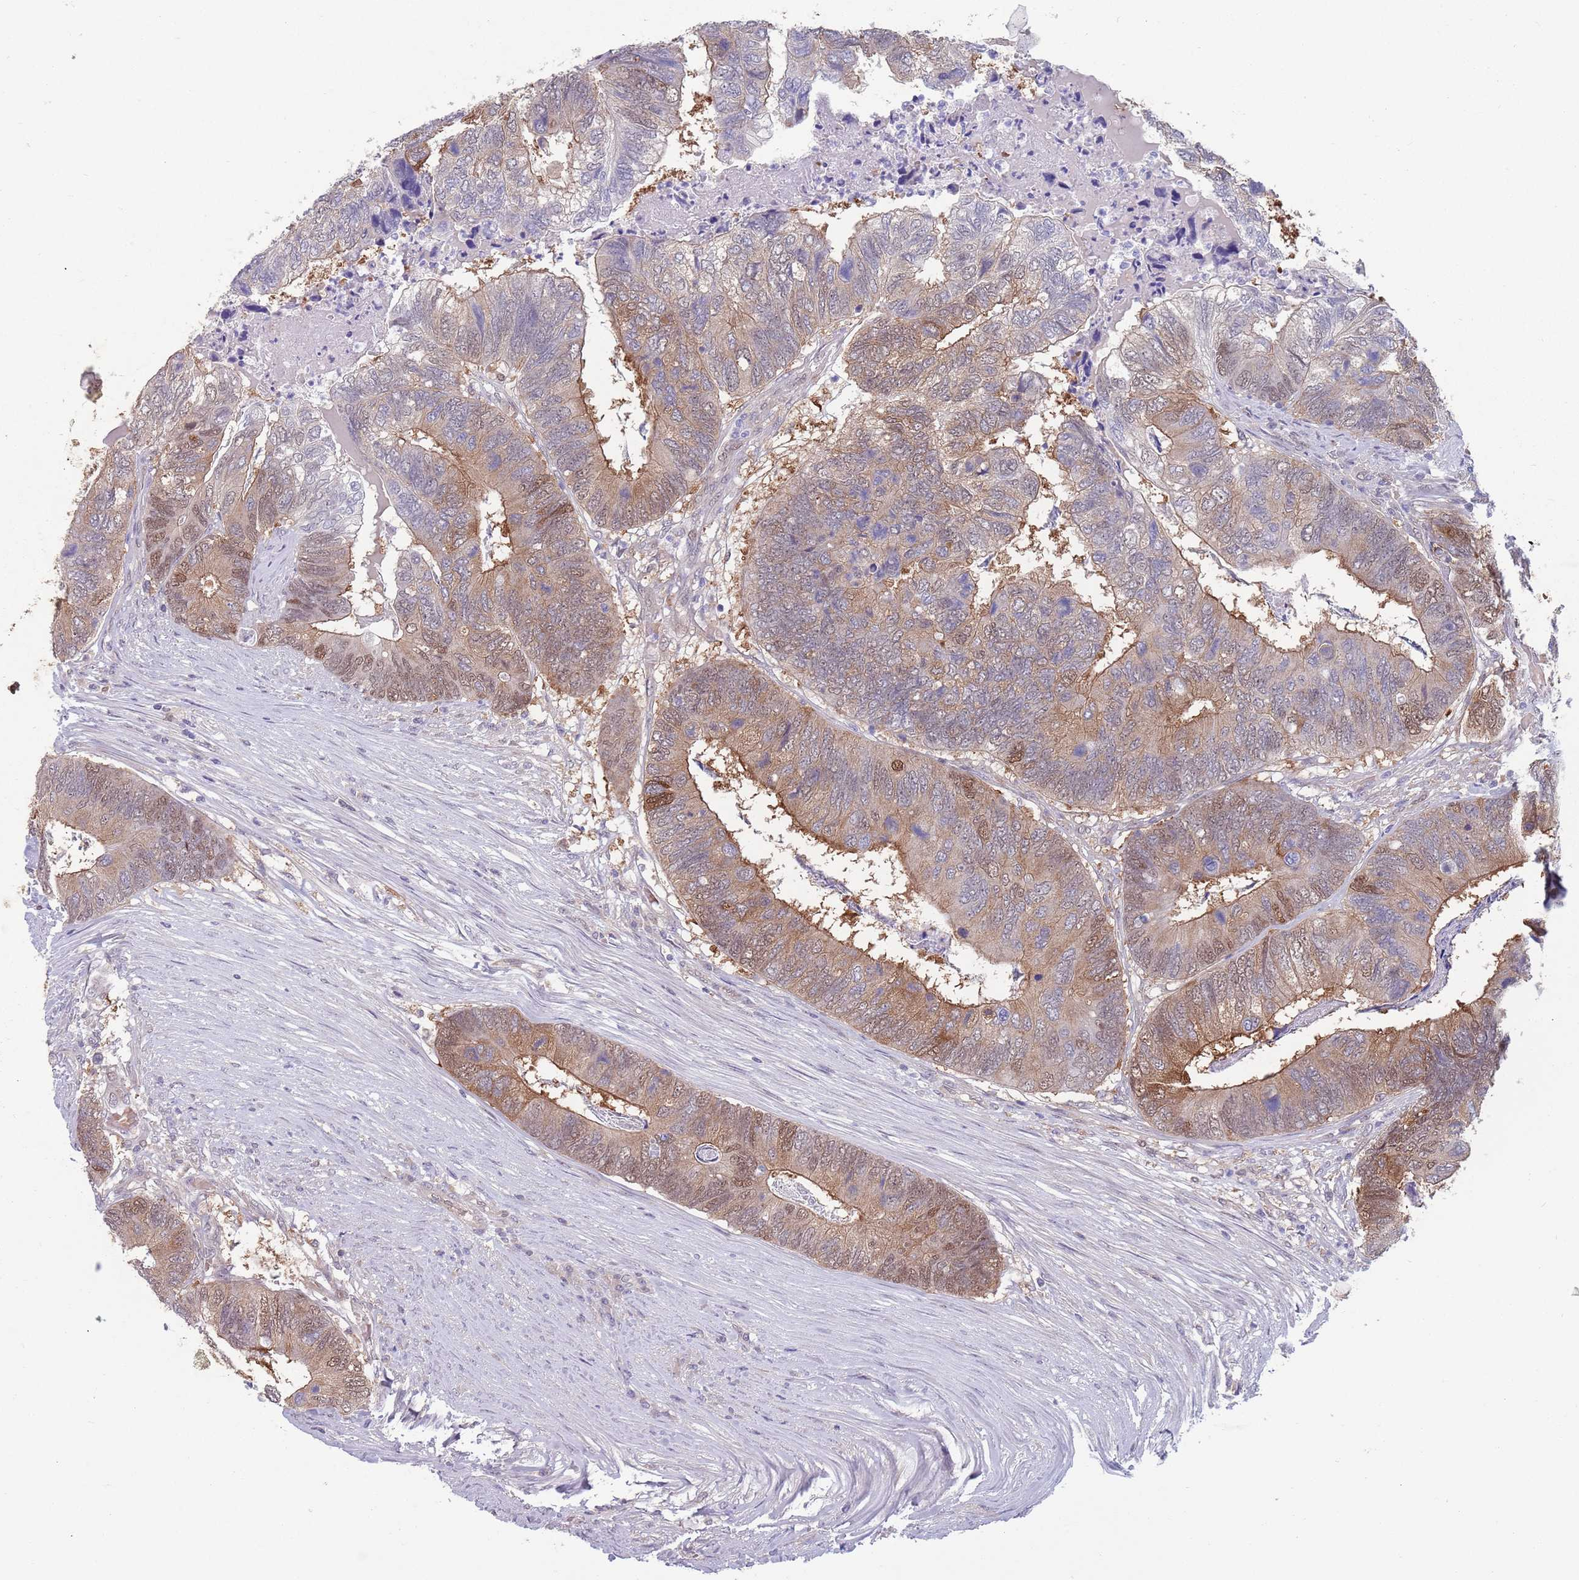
{"staining": {"intensity": "moderate", "quantity": "25%-75%", "location": "cytoplasmic/membranous,nuclear"}, "tissue": "colorectal cancer", "cell_type": "Tumor cells", "image_type": "cancer", "snomed": [{"axis": "morphology", "description": "Adenocarcinoma, NOS"}, {"axis": "topography", "description": "Colon"}], "caption": "DAB immunohistochemical staining of human colorectal adenocarcinoma exhibits moderate cytoplasmic/membranous and nuclear protein expression in about 25%-75% of tumor cells.", "gene": "CLNS1A", "patient": {"sex": "female", "age": 67}}